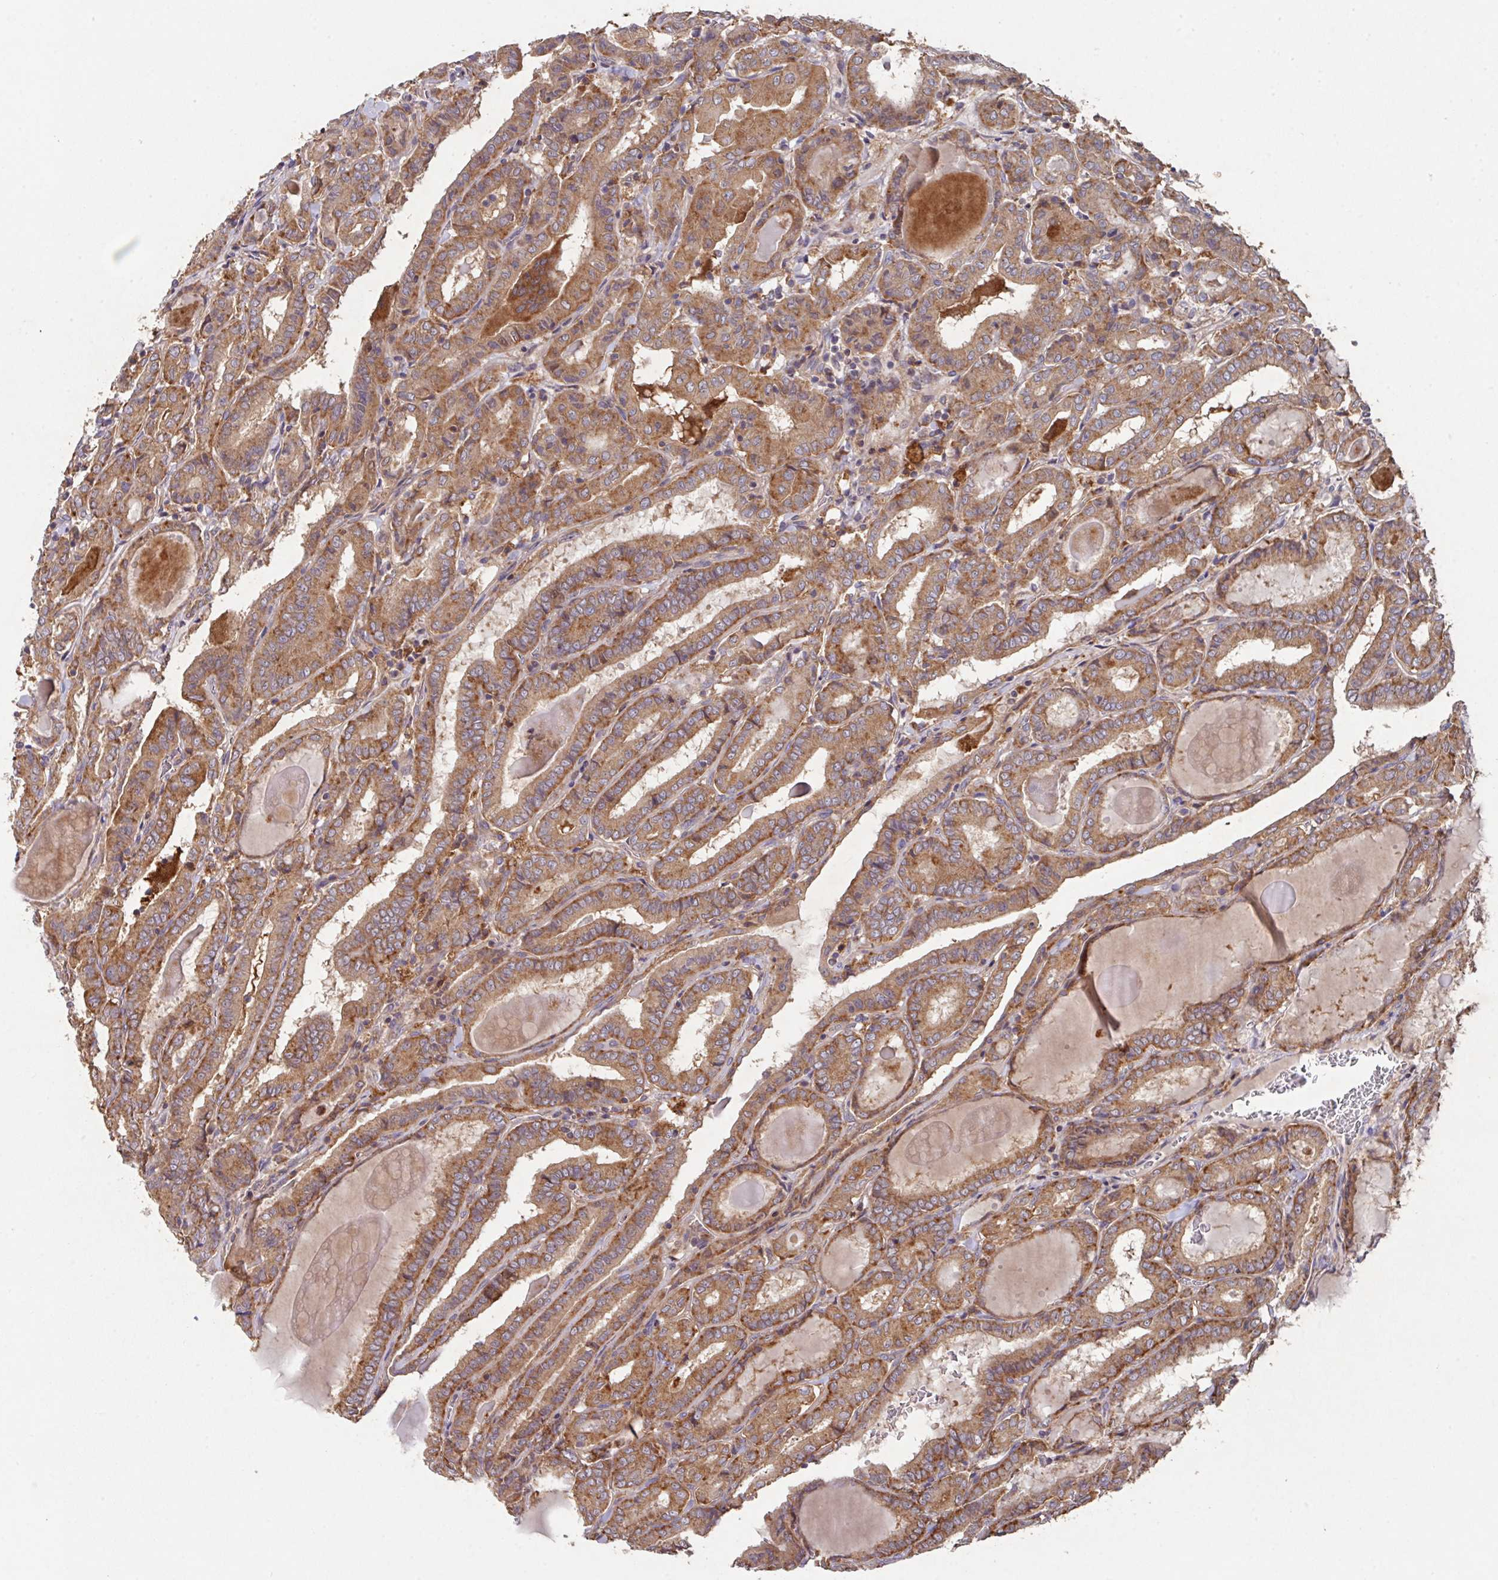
{"staining": {"intensity": "moderate", "quantity": ">75%", "location": "cytoplasmic/membranous"}, "tissue": "thyroid cancer", "cell_type": "Tumor cells", "image_type": "cancer", "snomed": [{"axis": "morphology", "description": "Papillary adenocarcinoma, NOS"}, {"axis": "topography", "description": "Thyroid gland"}], "caption": "Immunohistochemical staining of human thyroid papillary adenocarcinoma displays moderate cytoplasmic/membranous protein staining in approximately >75% of tumor cells.", "gene": "TRIM14", "patient": {"sex": "female", "age": 72}}